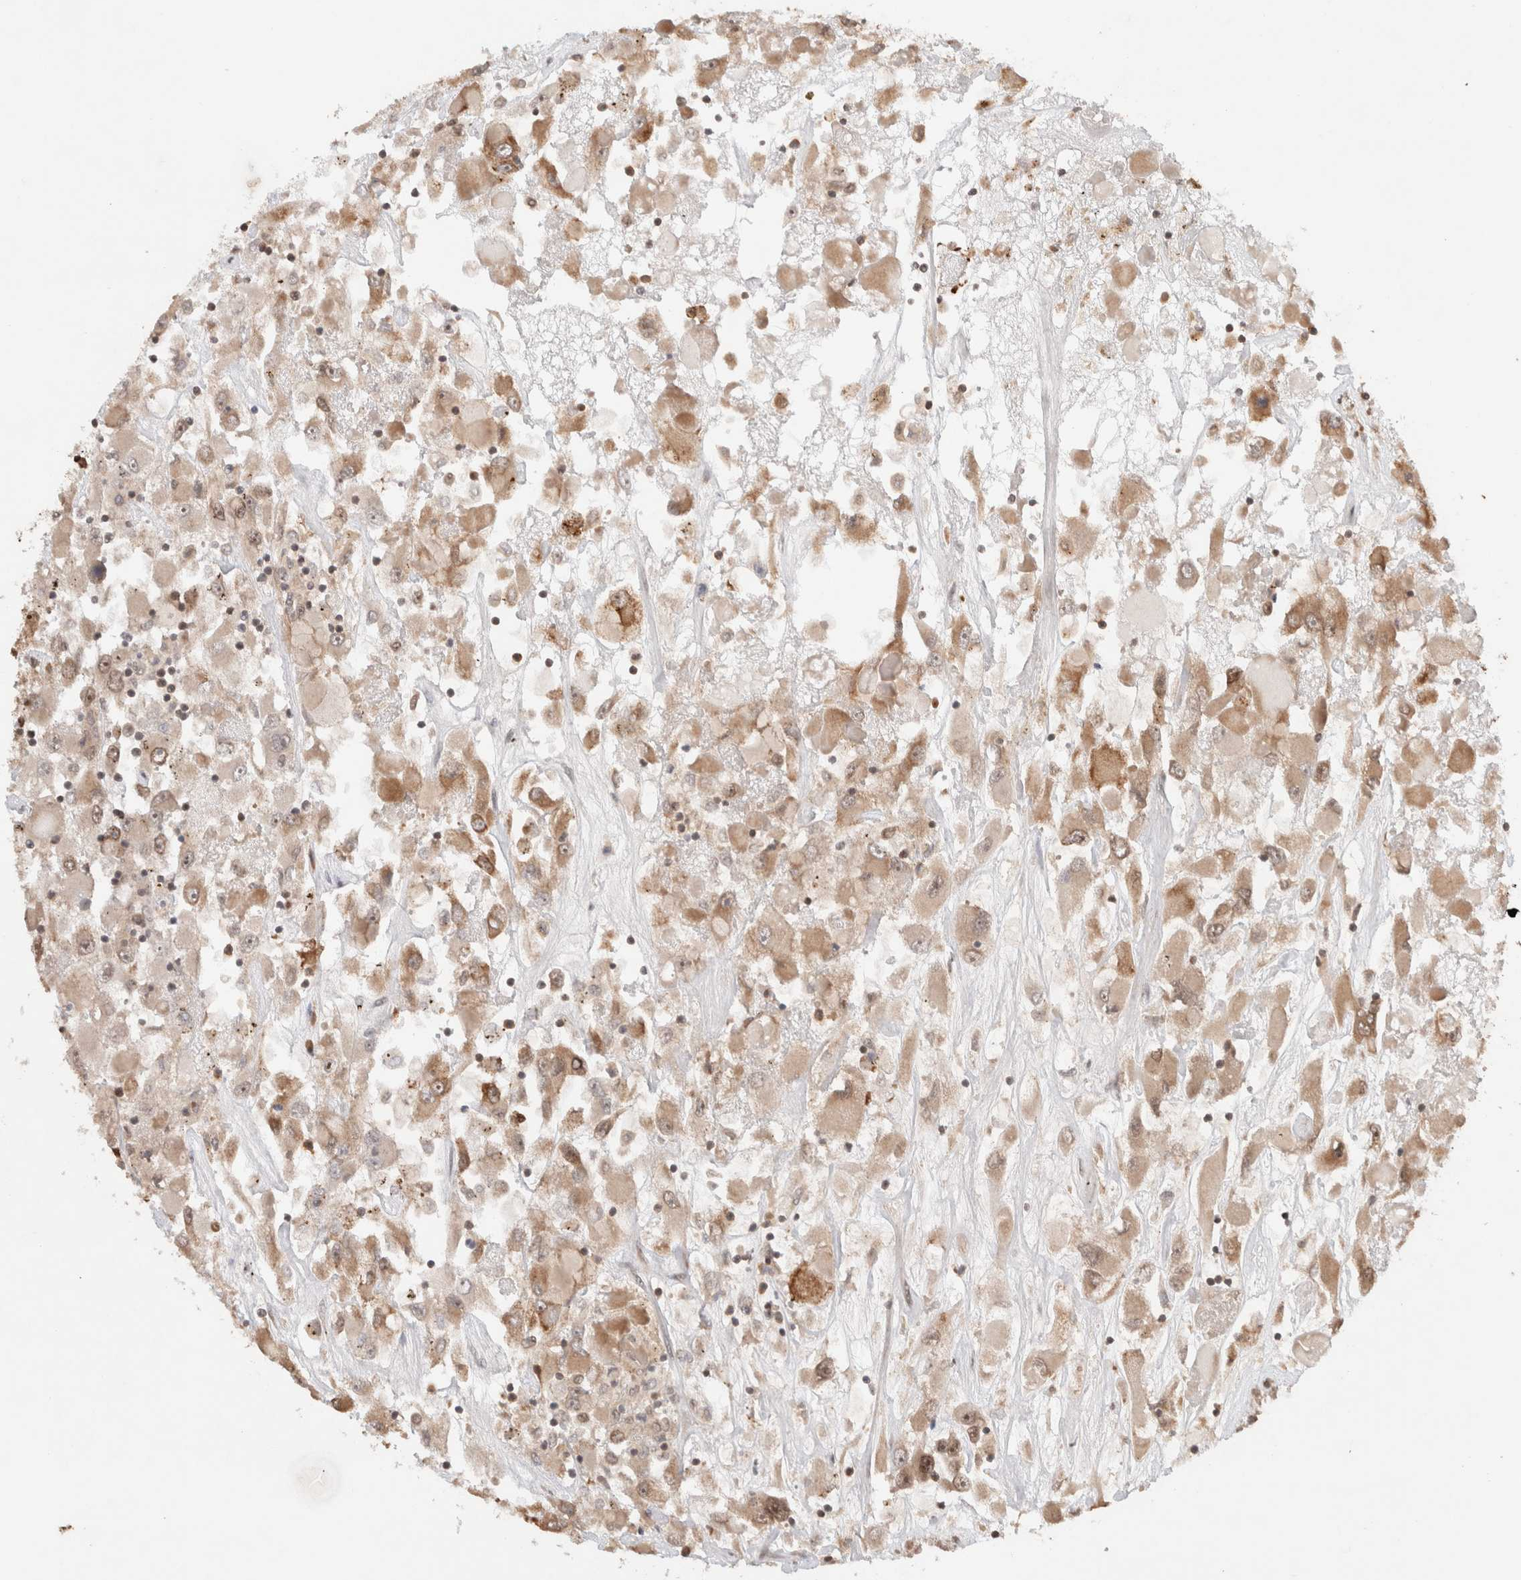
{"staining": {"intensity": "moderate", "quantity": ">75%", "location": "cytoplasmic/membranous,nuclear"}, "tissue": "renal cancer", "cell_type": "Tumor cells", "image_type": "cancer", "snomed": [{"axis": "morphology", "description": "Adenocarcinoma, NOS"}, {"axis": "topography", "description": "Kidney"}], "caption": "Moderate cytoplasmic/membranous and nuclear positivity is appreciated in approximately >75% of tumor cells in adenocarcinoma (renal). The staining is performed using DAB brown chromogen to label protein expression. The nuclei are counter-stained blue using hematoxylin.", "gene": "TPR", "patient": {"sex": "female", "age": 52}}